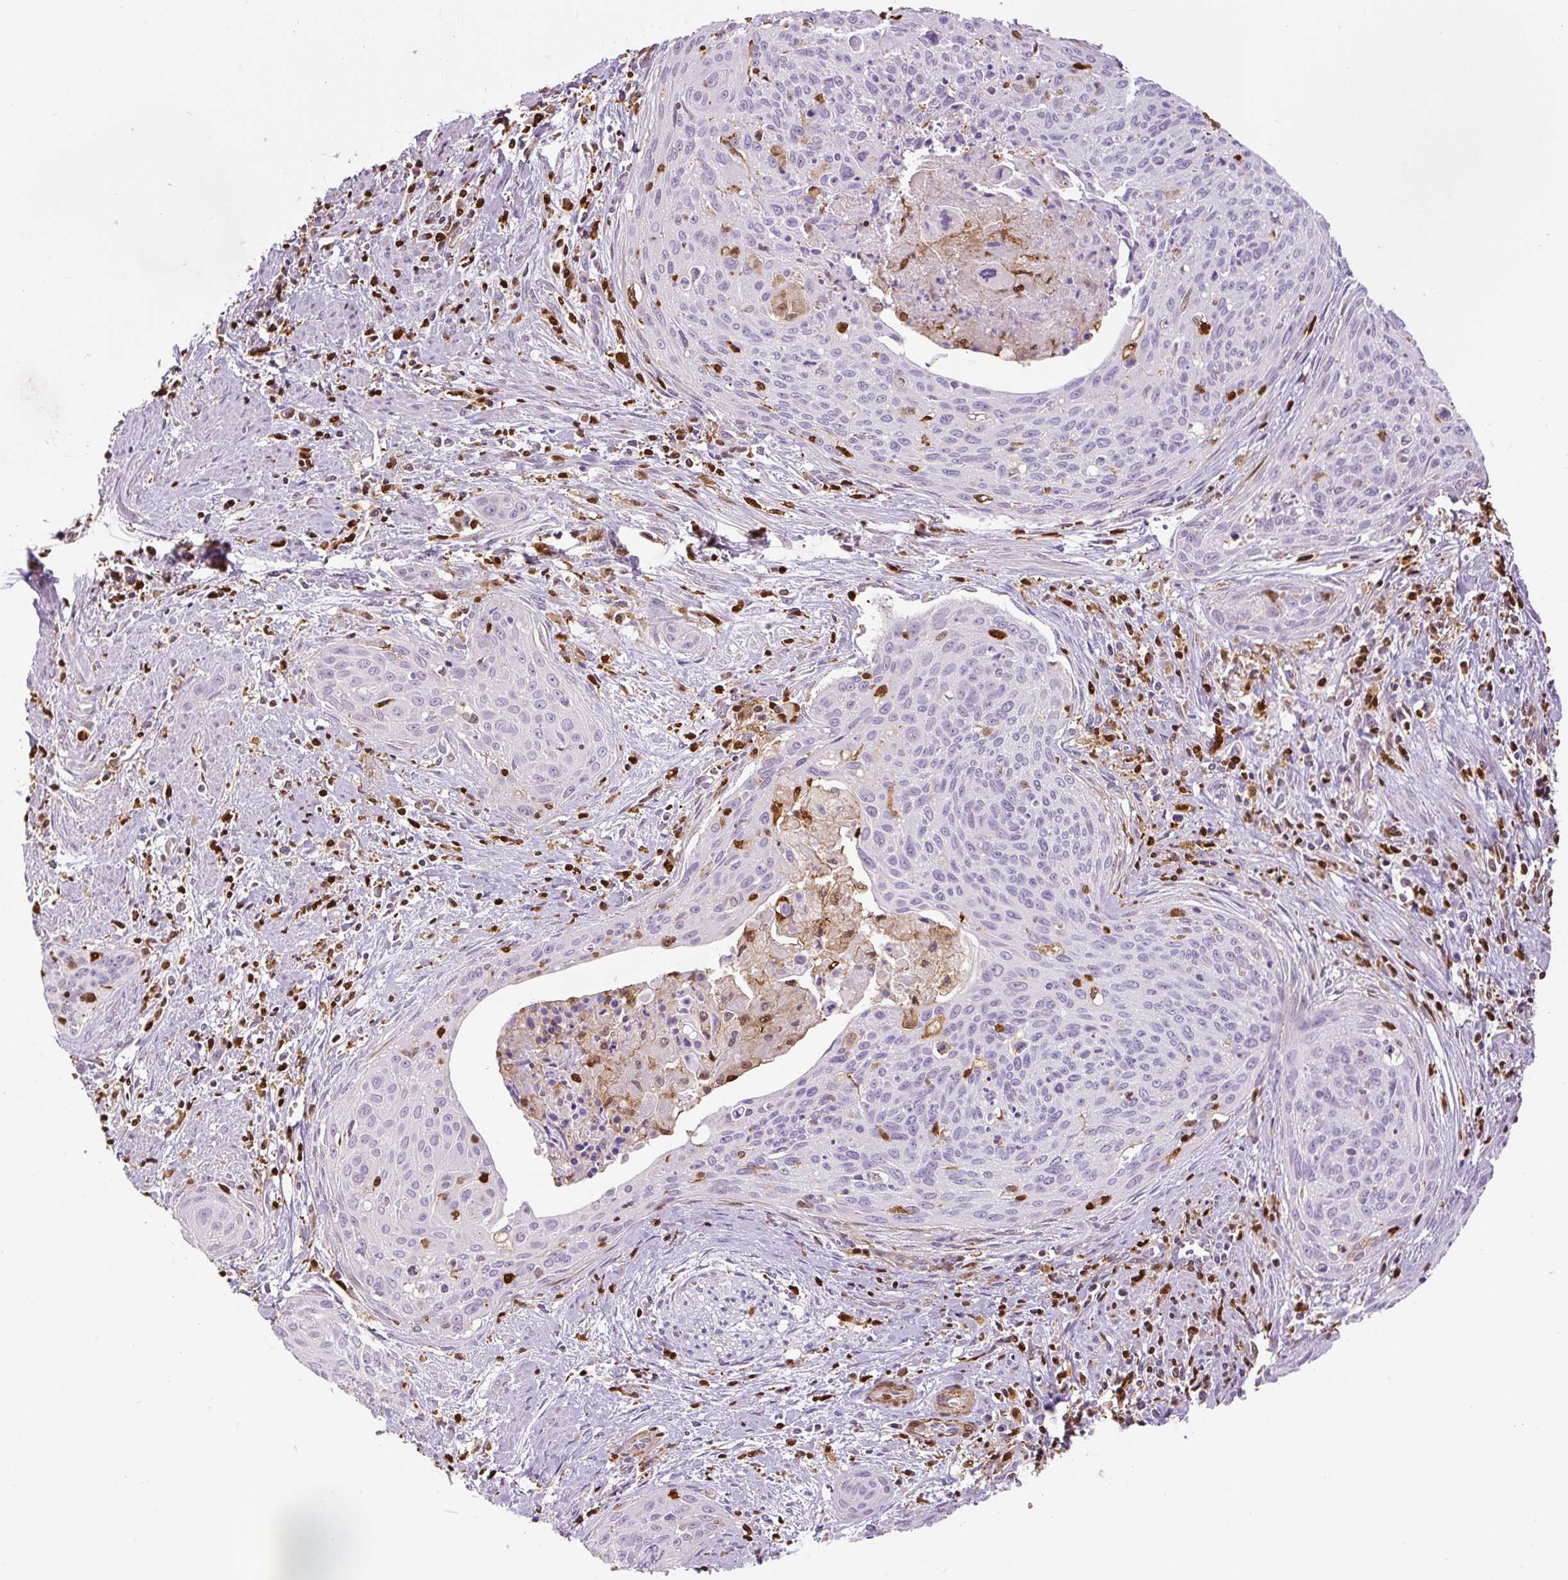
{"staining": {"intensity": "negative", "quantity": "none", "location": "none"}, "tissue": "cervical cancer", "cell_type": "Tumor cells", "image_type": "cancer", "snomed": [{"axis": "morphology", "description": "Squamous cell carcinoma, NOS"}, {"axis": "topography", "description": "Cervix"}], "caption": "The histopathology image displays no significant staining in tumor cells of cervical cancer (squamous cell carcinoma).", "gene": "S100A4", "patient": {"sex": "female", "age": 55}}